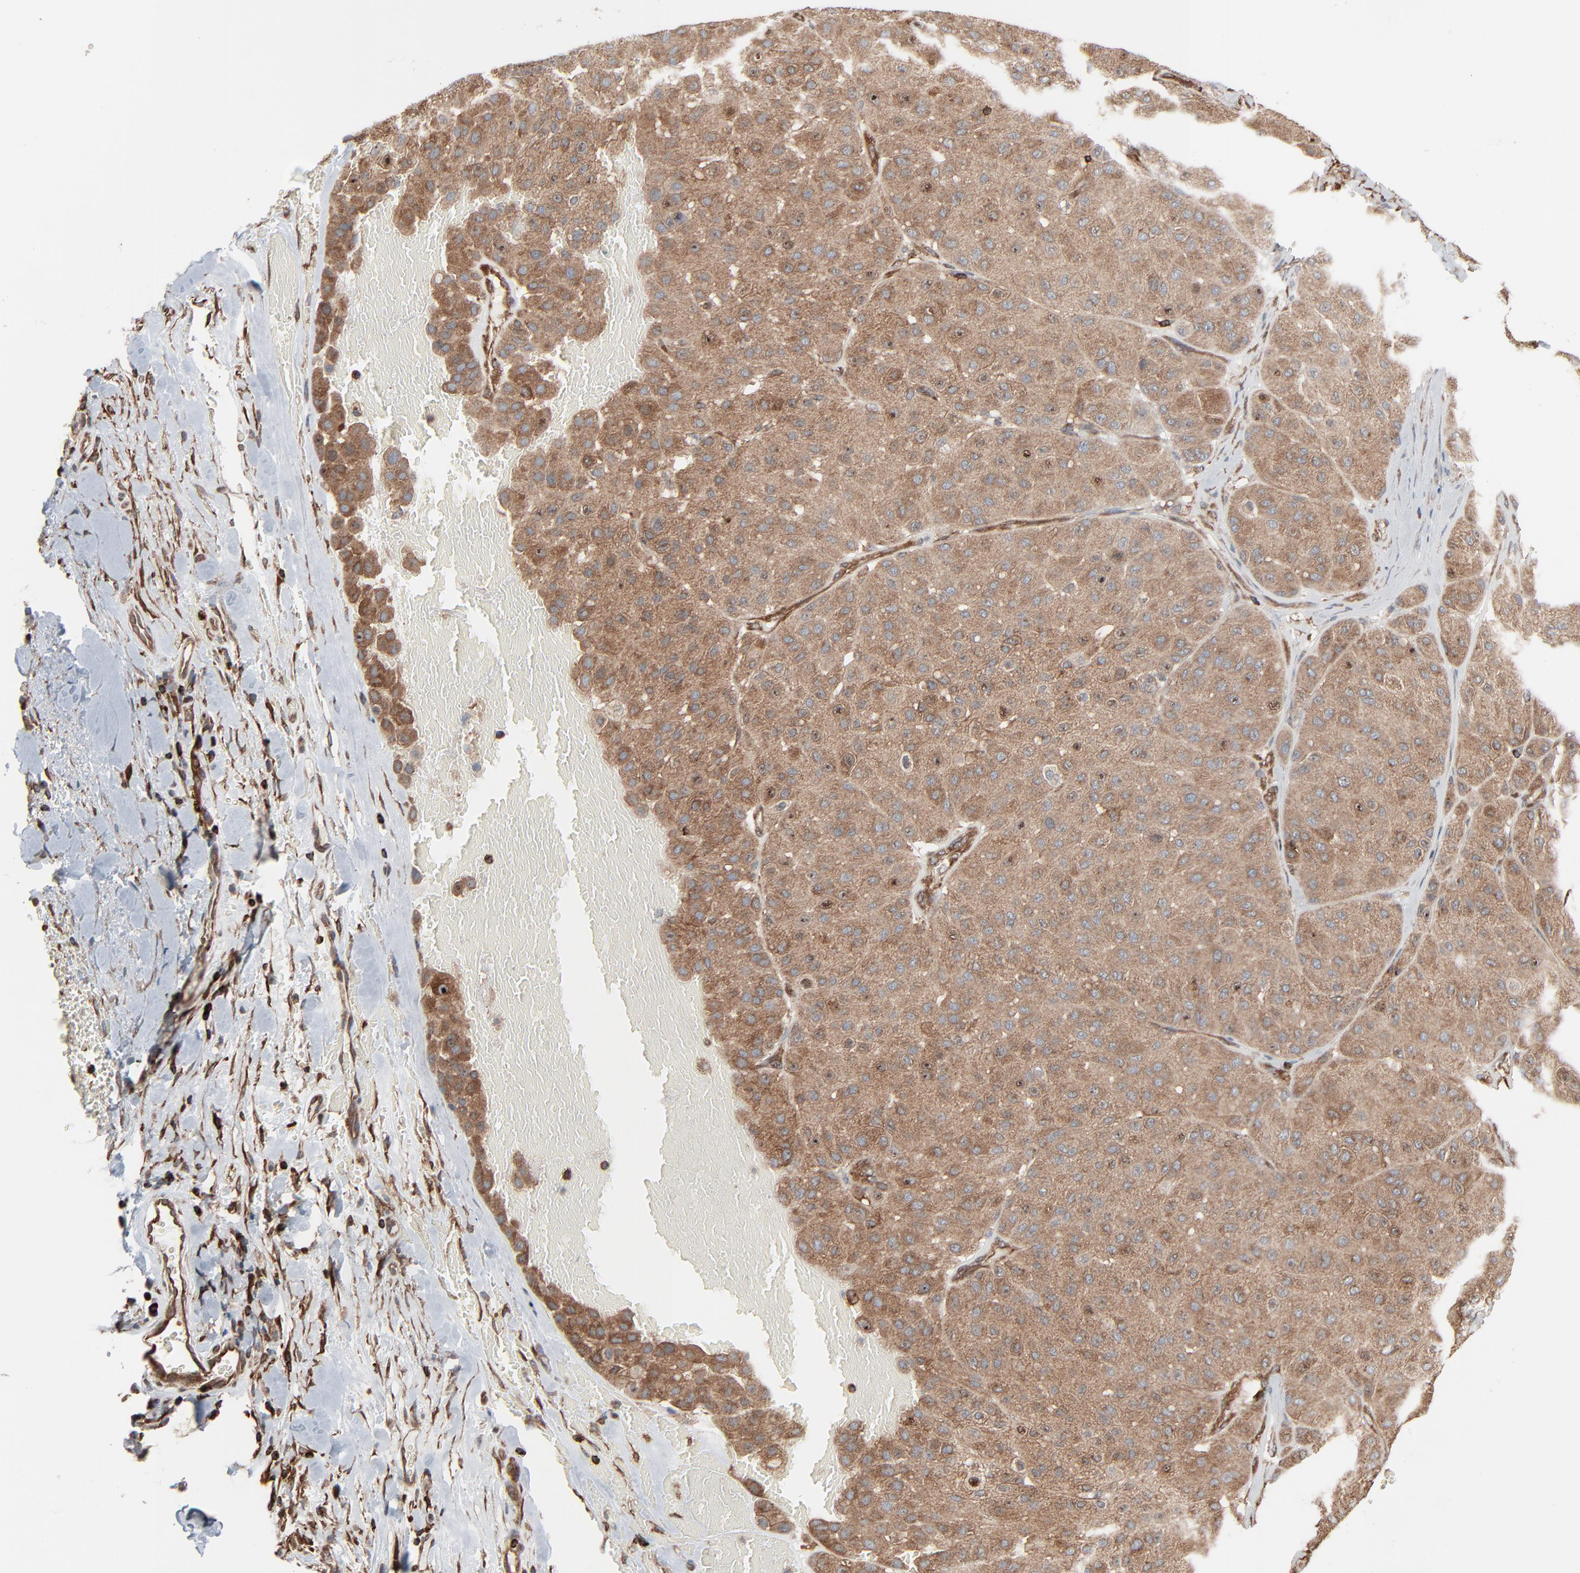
{"staining": {"intensity": "moderate", "quantity": ">75%", "location": "cytoplasmic/membranous"}, "tissue": "melanoma", "cell_type": "Tumor cells", "image_type": "cancer", "snomed": [{"axis": "morphology", "description": "Normal tissue, NOS"}, {"axis": "morphology", "description": "Malignant melanoma, Metastatic site"}, {"axis": "topography", "description": "Skin"}], "caption": "DAB immunohistochemical staining of human melanoma reveals moderate cytoplasmic/membranous protein positivity in about >75% of tumor cells.", "gene": "OPTN", "patient": {"sex": "male", "age": 41}}